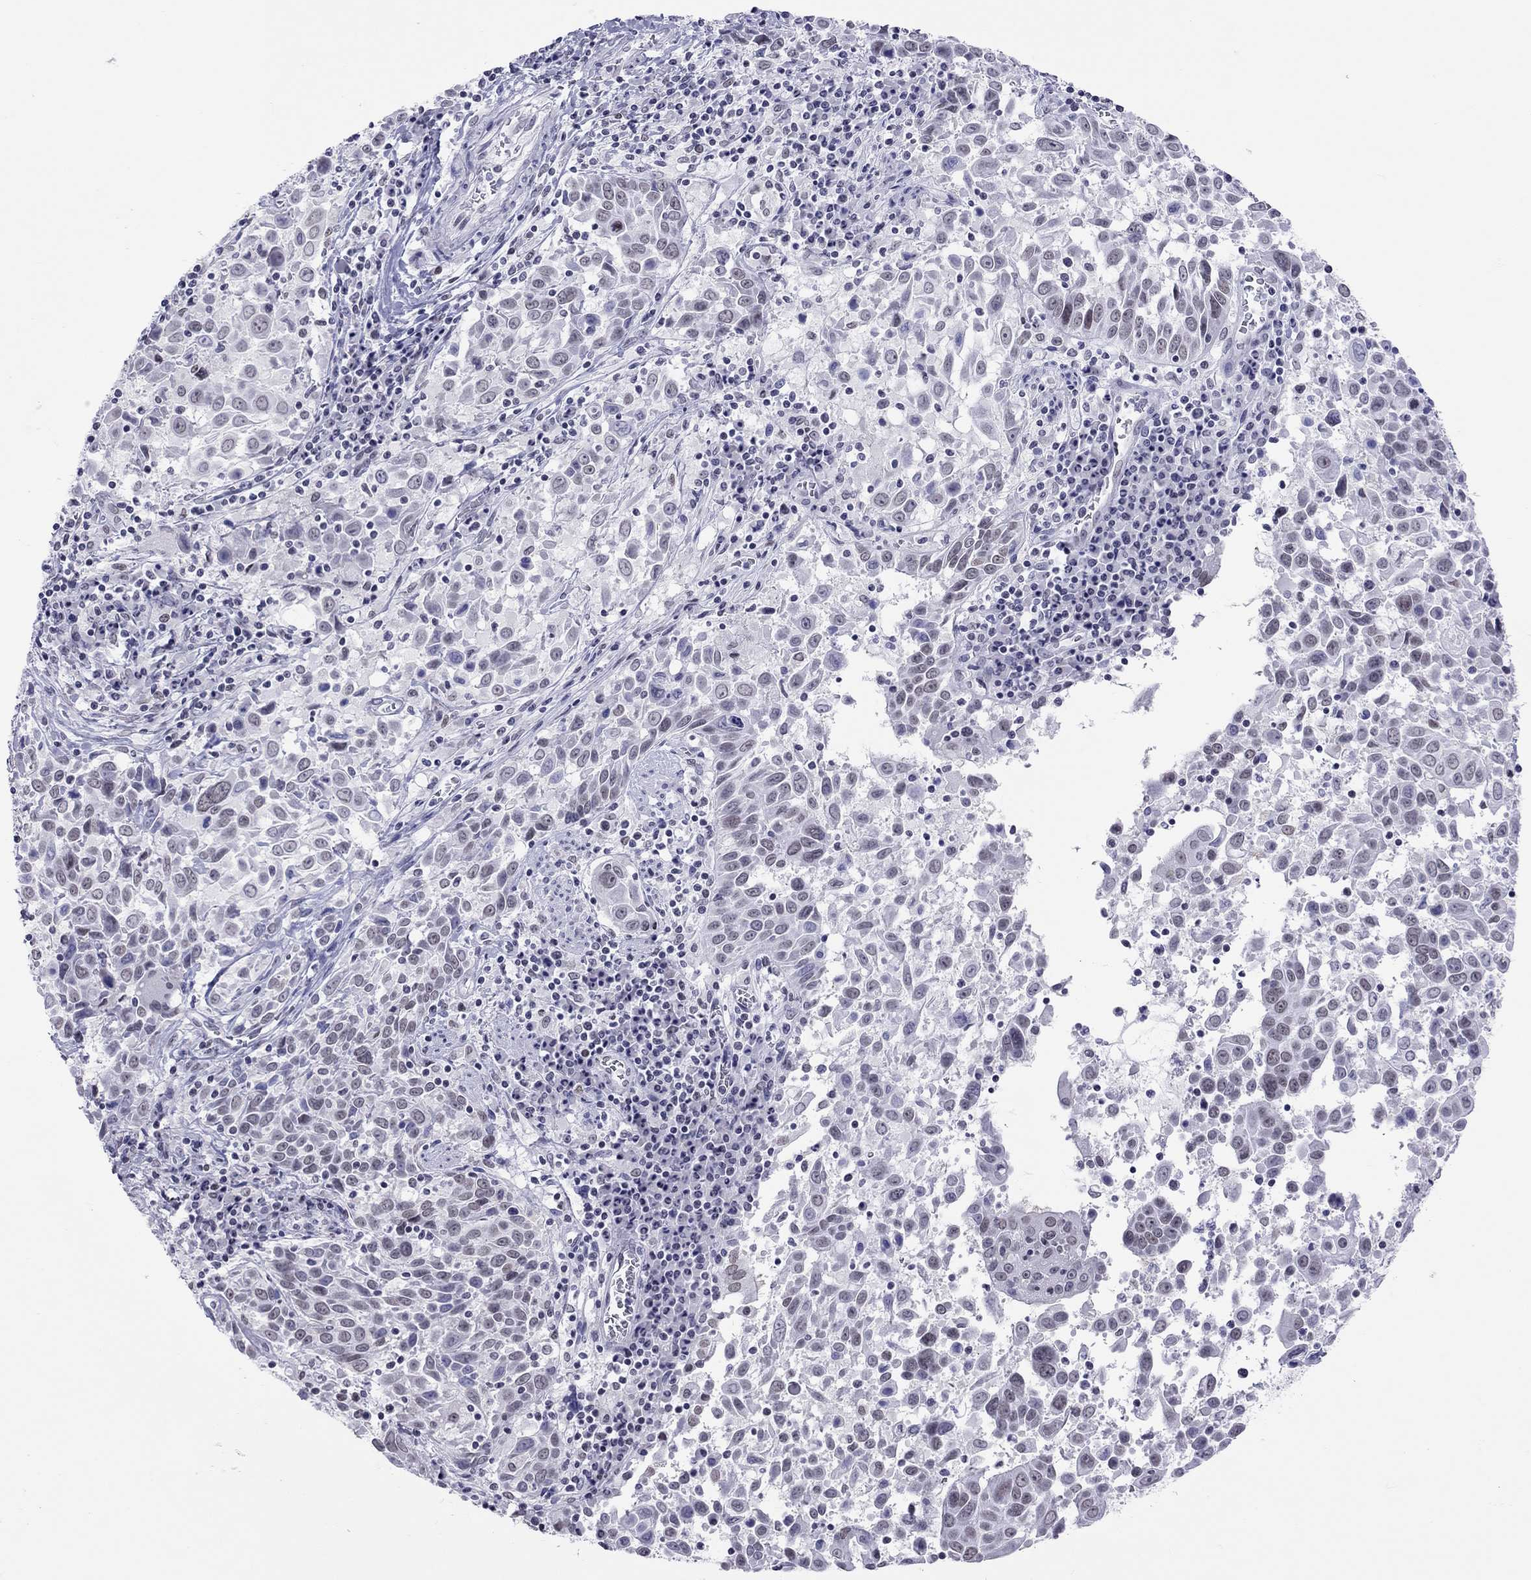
{"staining": {"intensity": "negative", "quantity": "none", "location": "none"}, "tissue": "lung cancer", "cell_type": "Tumor cells", "image_type": "cancer", "snomed": [{"axis": "morphology", "description": "Squamous cell carcinoma, NOS"}, {"axis": "topography", "description": "Lung"}], "caption": "A histopathology image of human lung cancer is negative for staining in tumor cells. (DAB (3,3'-diaminobenzidine) immunohistochemistry (IHC) with hematoxylin counter stain).", "gene": "JHY", "patient": {"sex": "male", "age": 57}}